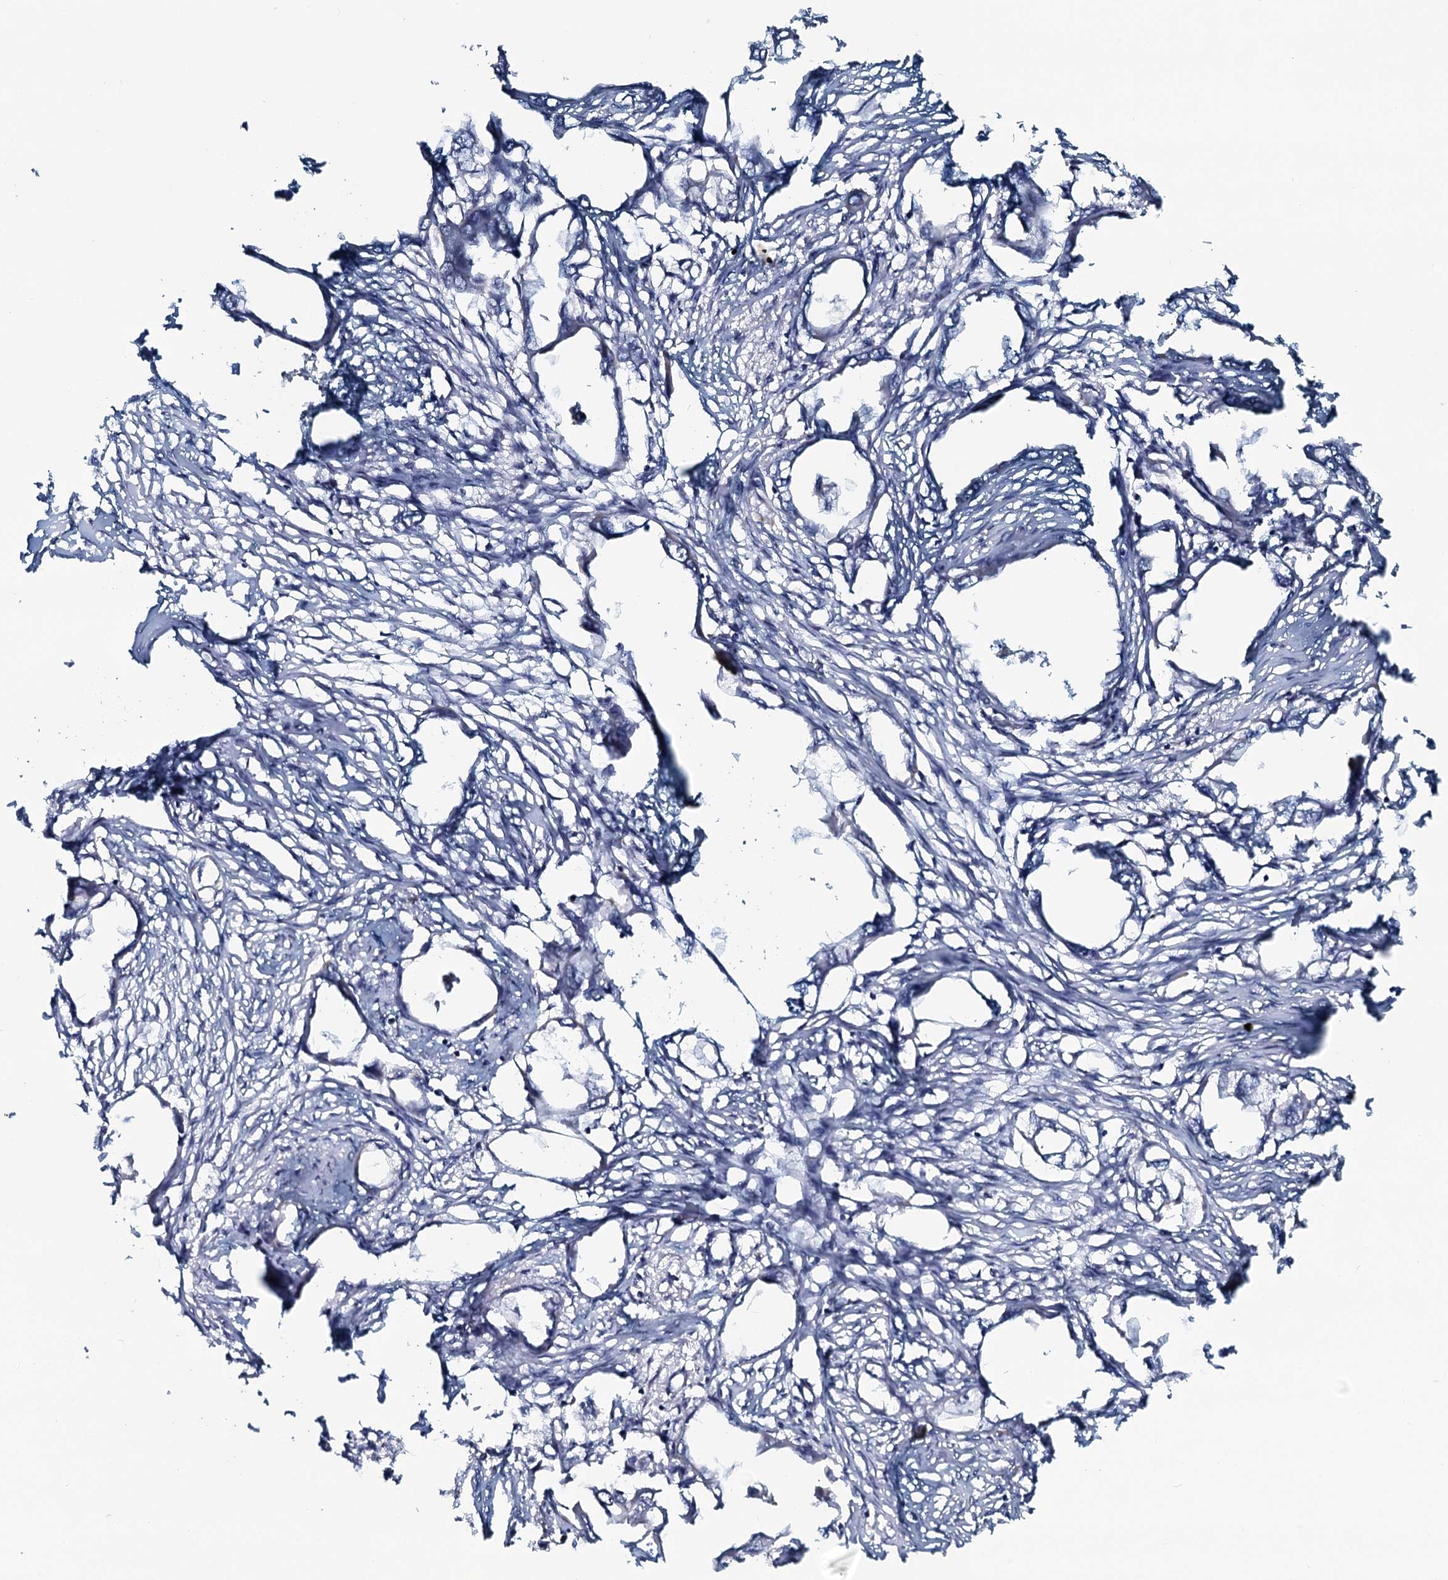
{"staining": {"intensity": "negative", "quantity": "none", "location": "none"}, "tissue": "endometrial cancer", "cell_type": "Tumor cells", "image_type": "cancer", "snomed": [{"axis": "morphology", "description": "Adenocarcinoma, NOS"}, {"axis": "morphology", "description": "Adenocarcinoma, metastatic, NOS"}, {"axis": "topography", "description": "Adipose tissue"}, {"axis": "topography", "description": "Endometrium"}], "caption": "High magnification brightfield microscopy of metastatic adenocarcinoma (endometrial) stained with DAB (3,3'-diaminobenzidine) (brown) and counterstained with hematoxylin (blue): tumor cells show no significant staining. (DAB (3,3'-diaminobenzidine) IHC visualized using brightfield microscopy, high magnification).", "gene": "KCTD4", "patient": {"sex": "female", "age": 67}}